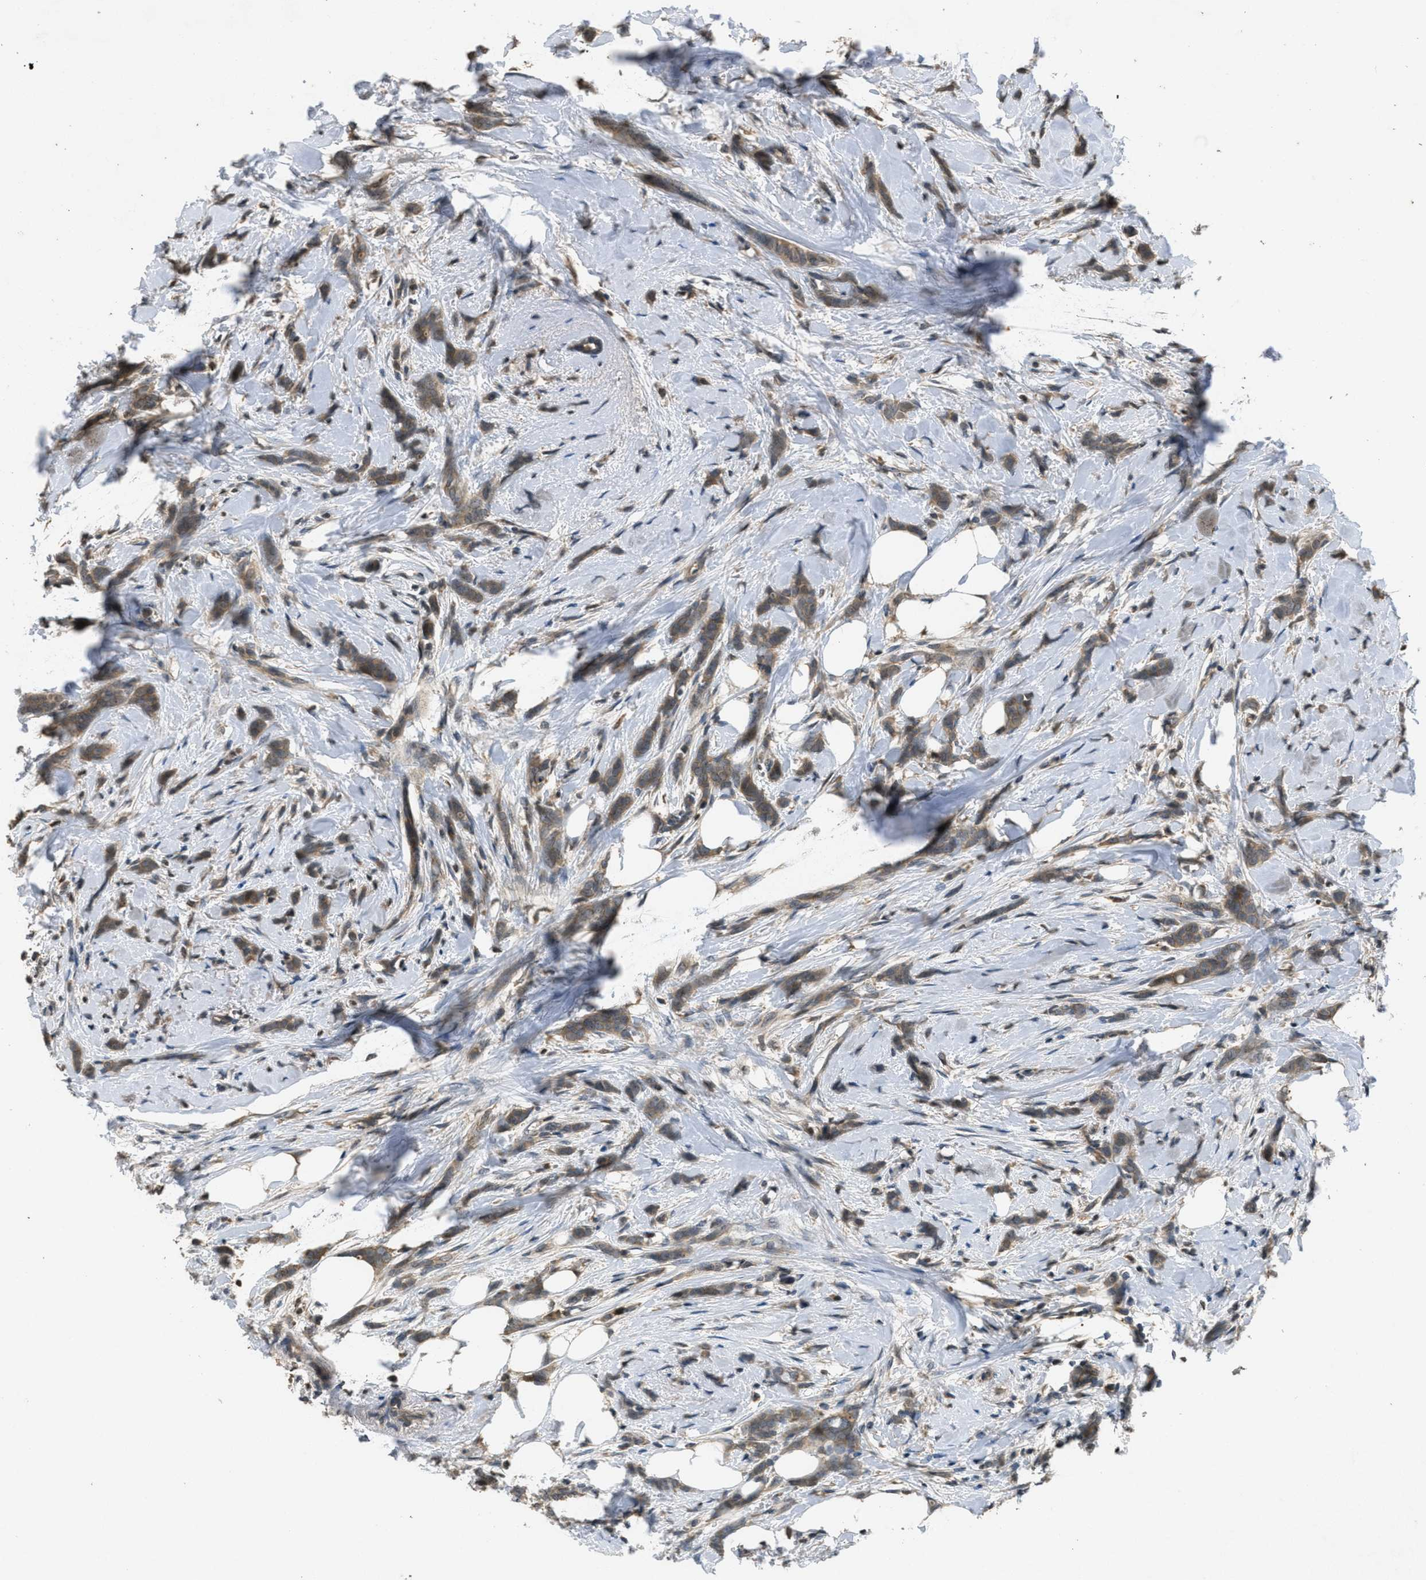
{"staining": {"intensity": "moderate", "quantity": ">75%", "location": "cytoplasmic/membranous"}, "tissue": "breast cancer", "cell_type": "Tumor cells", "image_type": "cancer", "snomed": [{"axis": "morphology", "description": "Lobular carcinoma, in situ"}, {"axis": "morphology", "description": "Lobular carcinoma"}, {"axis": "topography", "description": "Breast"}], "caption": "IHC (DAB (3,3'-diaminobenzidine)) staining of human lobular carcinoma (breast) shows moderate cytoplasmic/membranous protein positivity in approximately >75% of tumor cells.", "gene": "ATG7", "patient": {"sex": "female", "age": 41}}